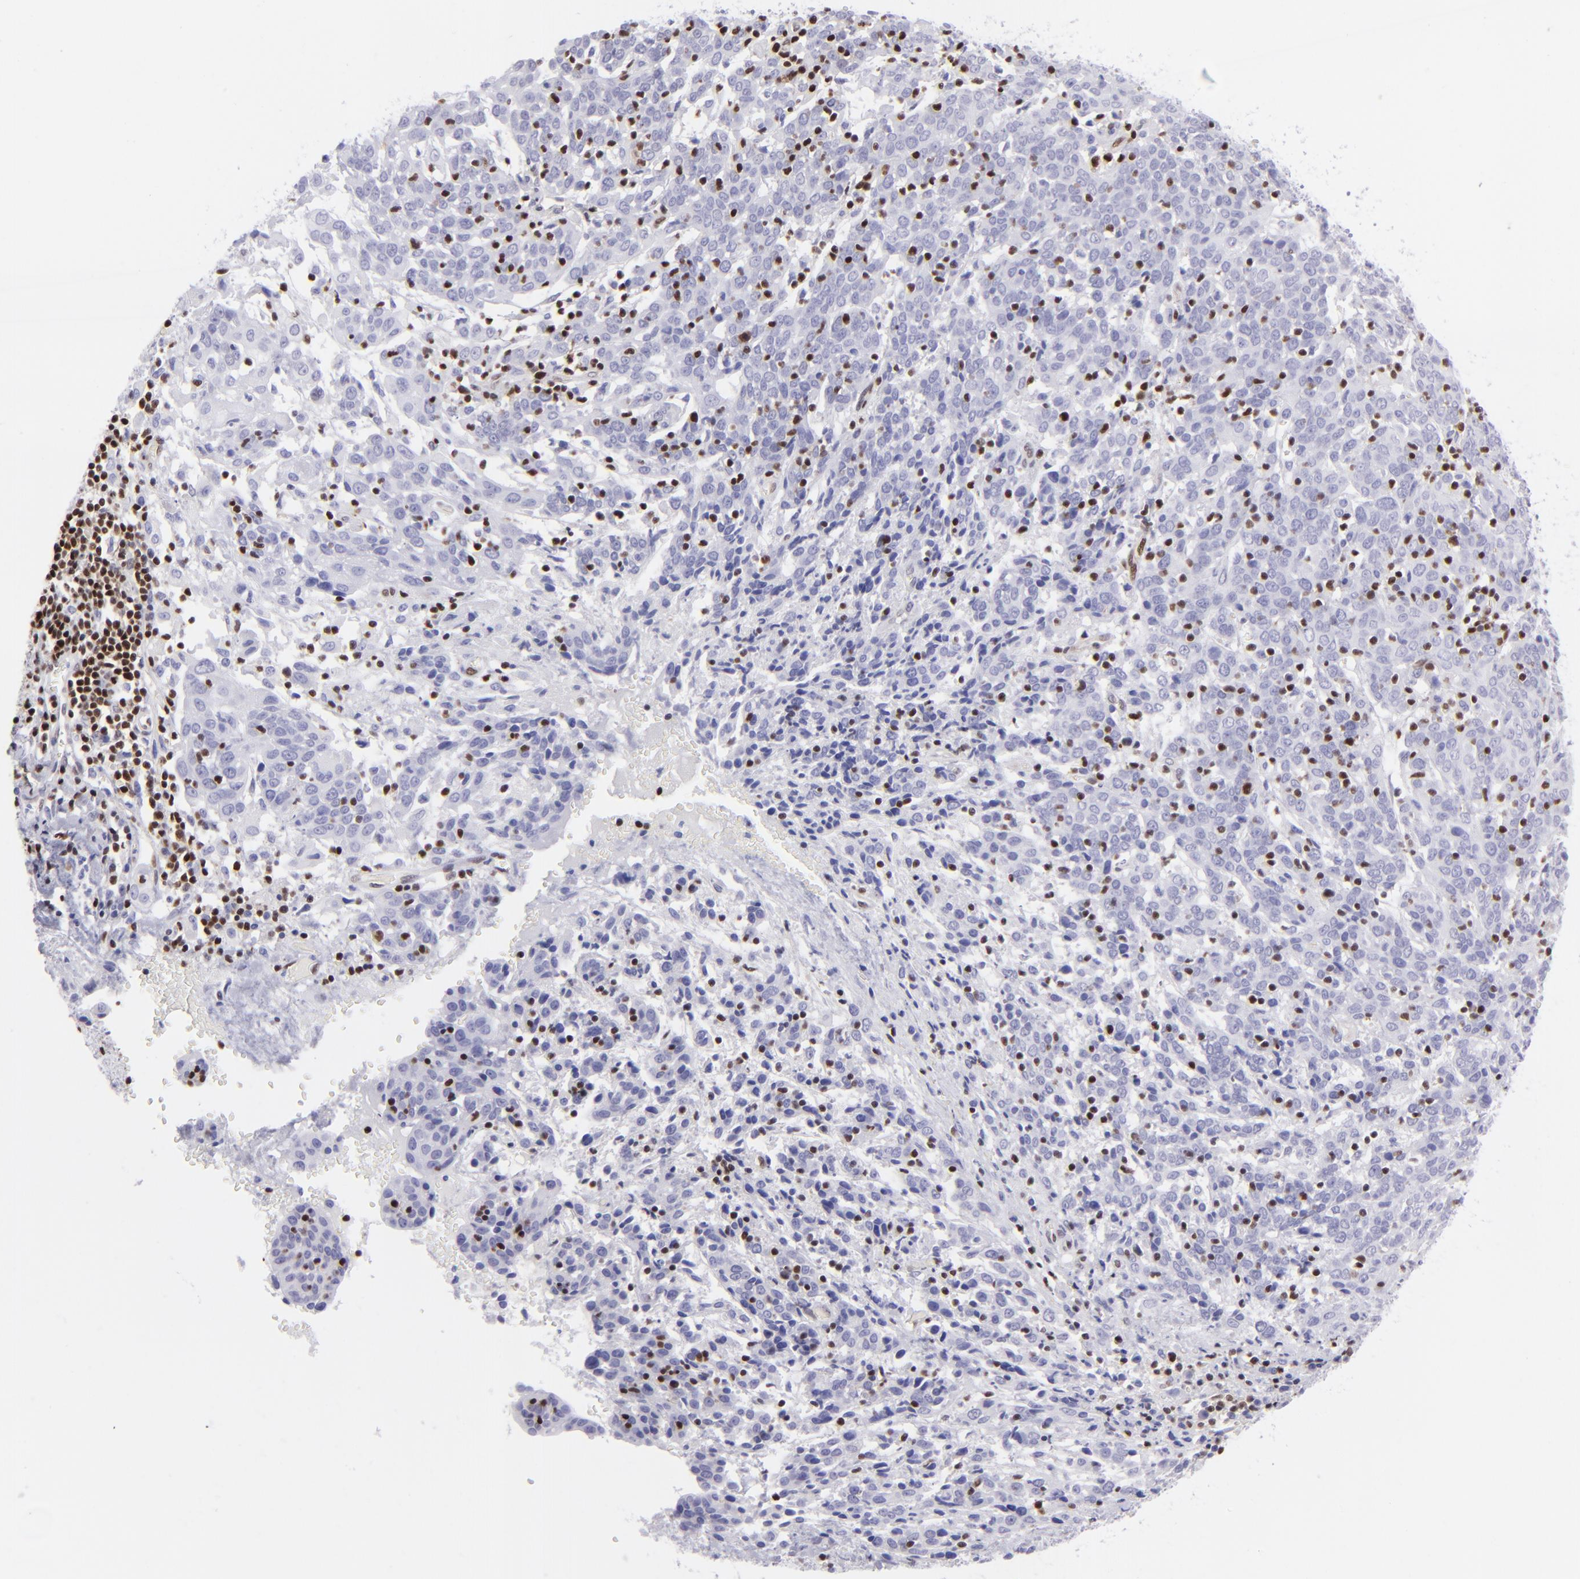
{"staining": {"intensity": "negative", "quantity": "none", "location": "none"}, "tissue": "cervical cancer", "cell_type": "Tumor cells", "image_type": "cancer", "snomed": [{"axis": "morphology", "description": "Normal tissue, NOS"}, {"axis": "morphology", "description": "Squamous cell carcinoma, NOS"}, {"axis": "topography", "description": "Cervix"}], "caption": "IHC of human cervical cancer shows no expression in tumor cells.", "gene": "ETS1", "patient": {"sex": "female", "age": 67}}